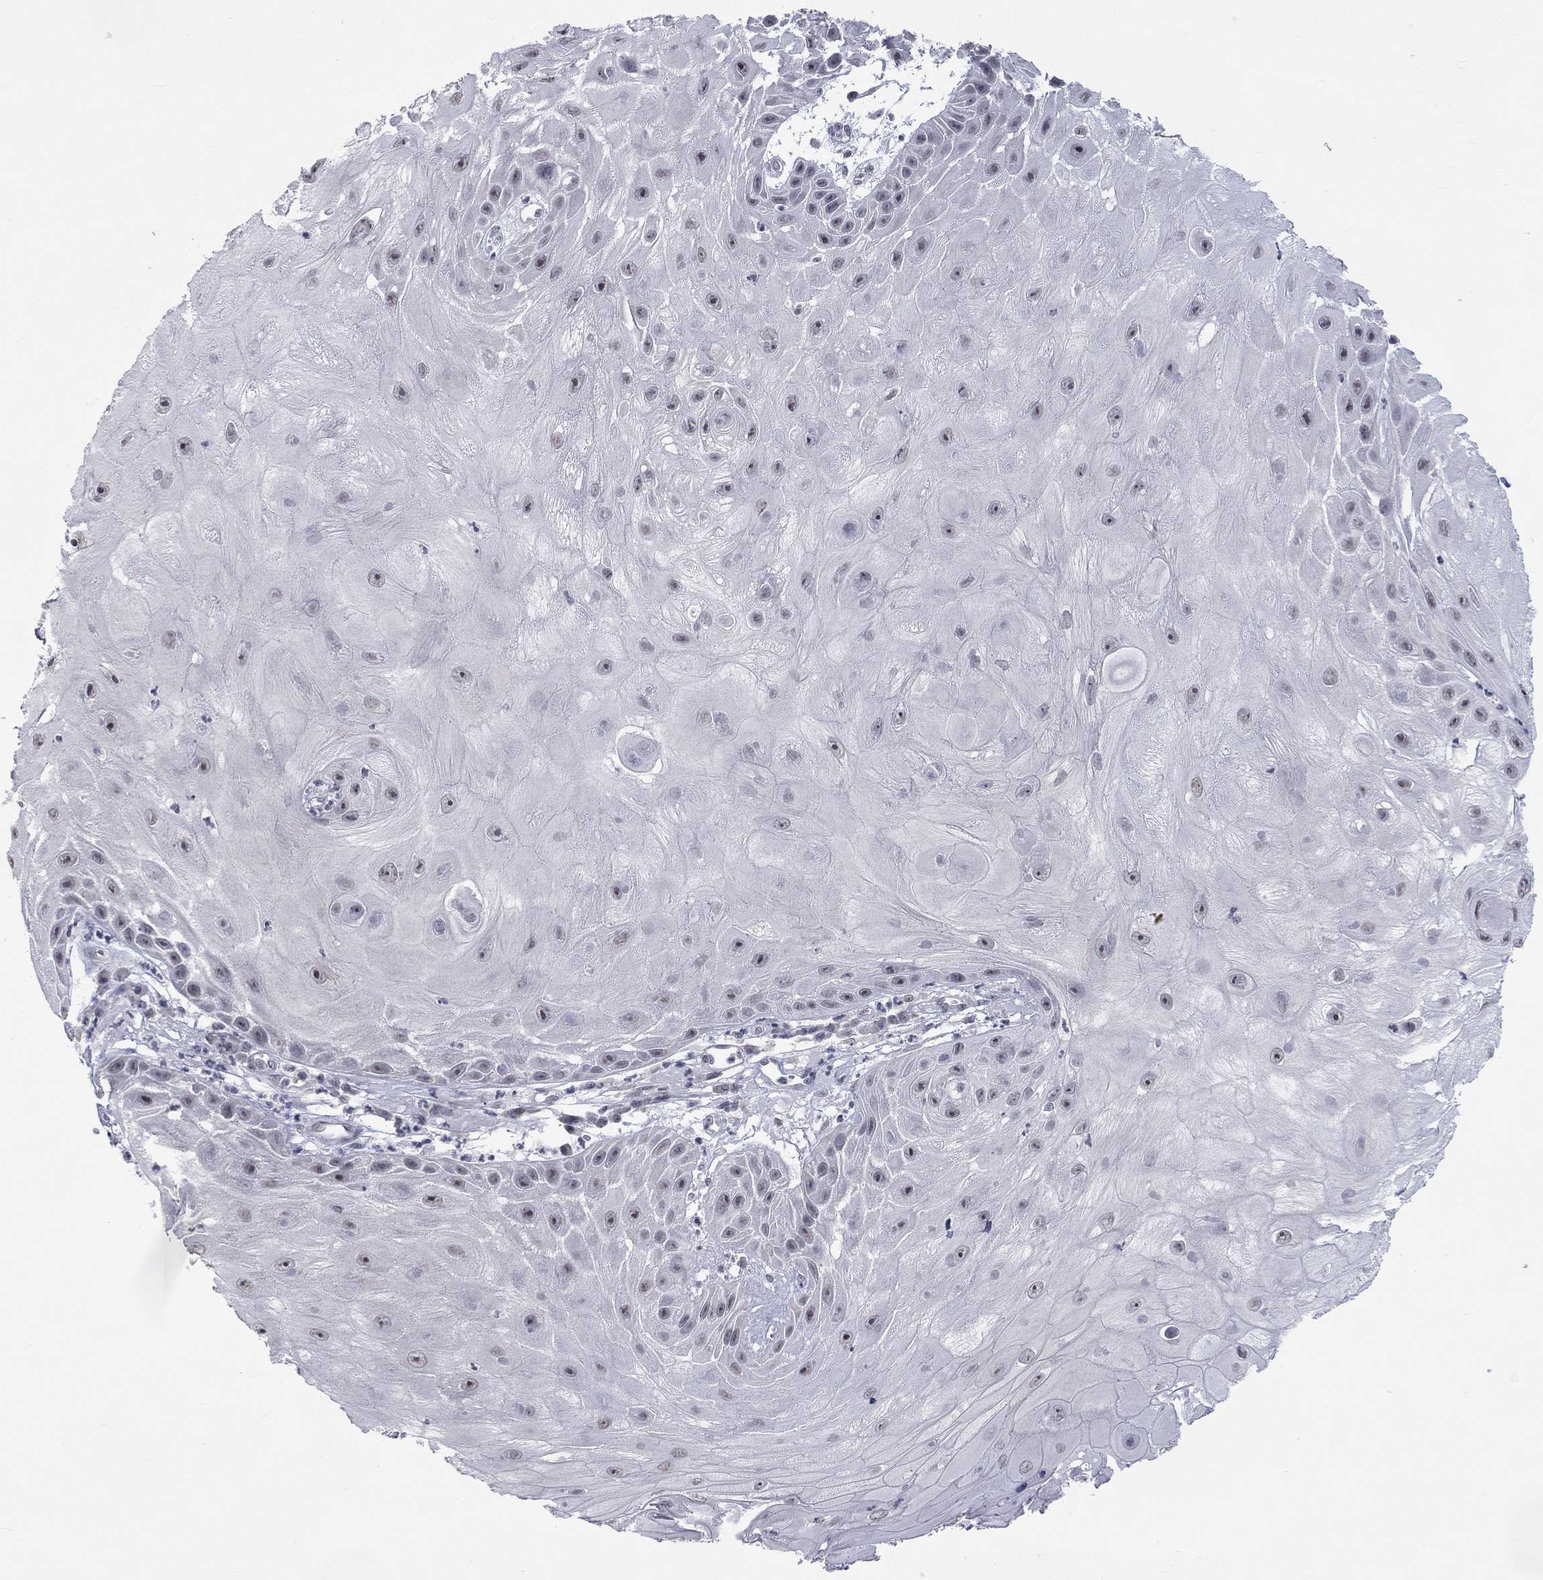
{"staining": {"intensity": "weak", "quantity": "<25%", "location": "nuclear"}, "tissue": "skin cancer", "cell_type": "Tumor cells", "image_type": "cancer", "snomed": [{"axis": "morphology", "description": "Normal tissue, NOS"}, {"axis": "morphology", "description": "Squamous cell carcinoma, NOS"}, {"axis": "topography", "description": "Skin"}], "caption": "Skin cancer was stained to show a protein in brown. There is no significant expression in tumor cells. The staining is performed using DAB (3,3'-diaminobenzidine) brown chromogen with nuclei counter-stained in using hematoxylin.", "gene": "TMEM143", "patient": {"sex": "male", "age": 79}}